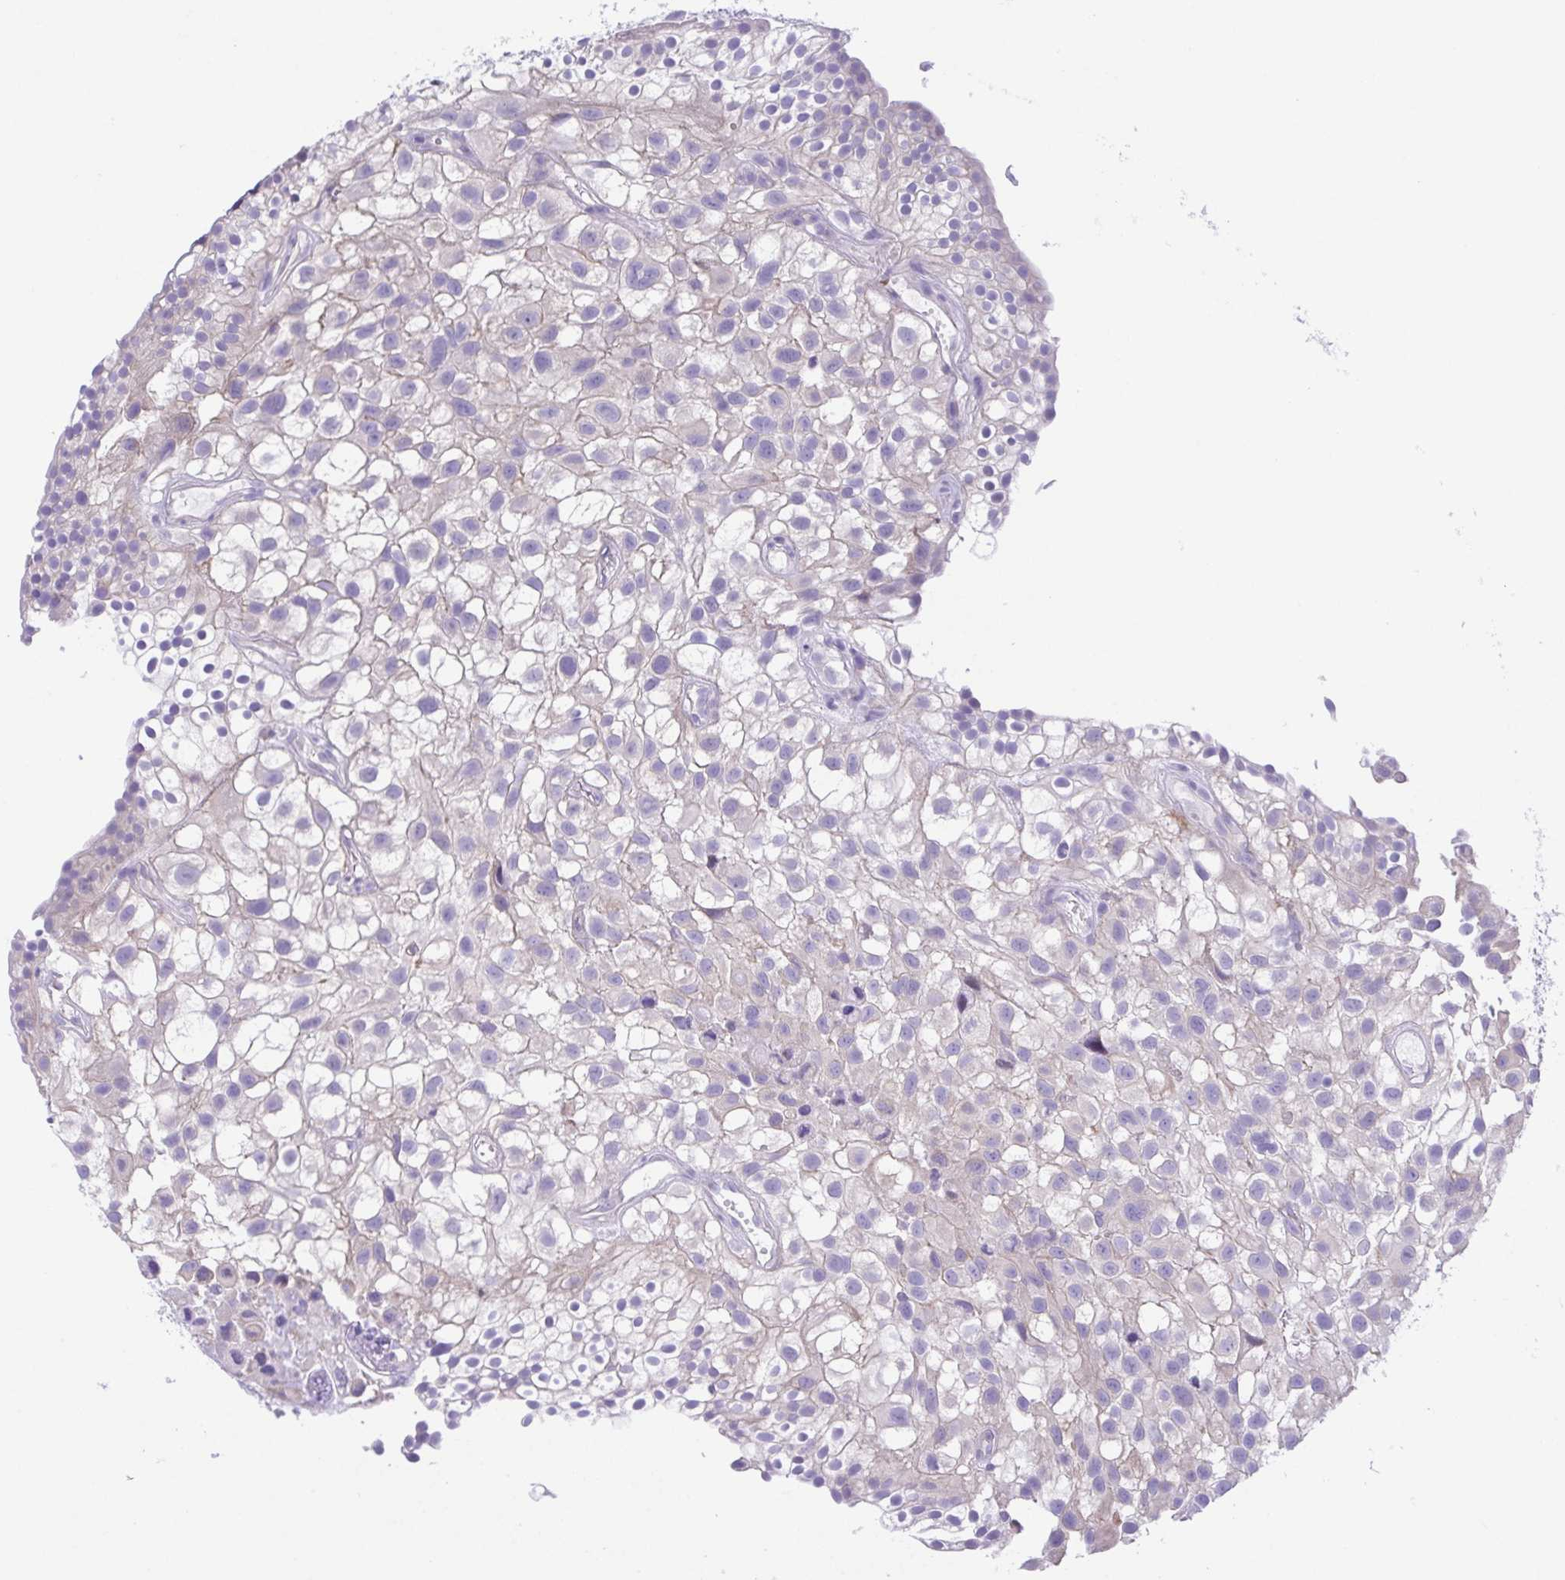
{"staining": {"intensity": "negative", "quantity": "none", "location": "none"}, "tissue": "urothelial cancer", "cell_type": "Tumor cells", "image_type": "cancer", "snomed": [{"axis": "morphology", "description": "Urothelial carcinoma, High grade"}, {"axis": "topography", "description": "Urinary bladder"}], "caption": "Micrograph shows no significant protein positivity in tumor cells of urothelial cancer.", "gene": "LUZP4", "patient": {"sex": "male", "age": 56}}